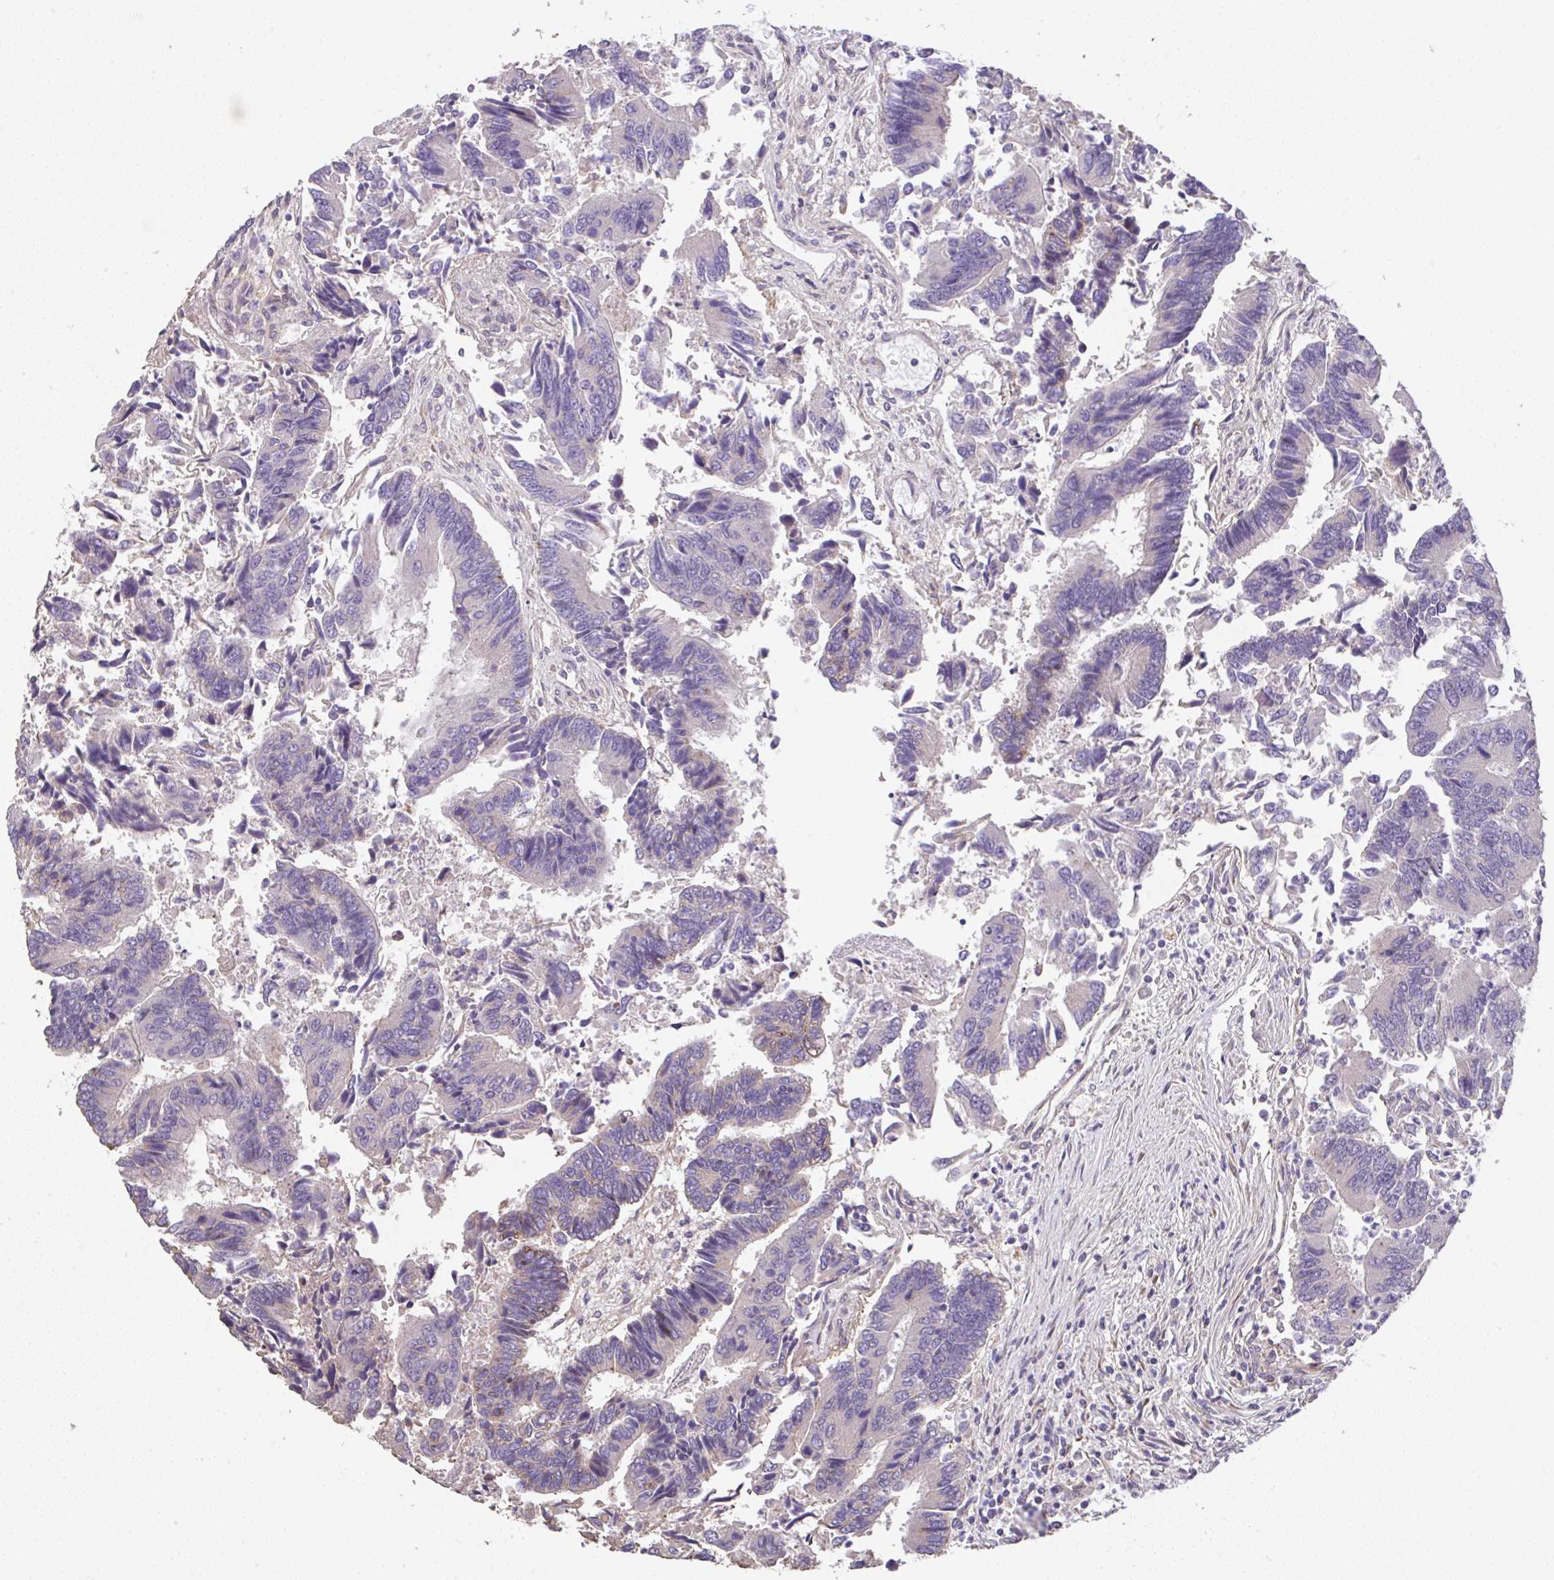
{"staining": {"intensity": "negative", "quantity": "none", "location": "none"}, "tissue": "colorectal cancer", "cell_type": "Tumor cells", "image_type": "cancer", "snomed": [{"axis": "morphology", "description": "Adenocarcinoma, NOS"}, {"axis": "topography", "description": "Colon"}], "caption": "IHC photomicrograph of neoplastic tissue: adenocarcinoma (colorectal) stained with DAB (3,3'-diaminobenzidine) shows no significant protein positivity in tumor cells.", "gene": "RUNDC3B", "patient": {"sex": "female", "age": 67}}